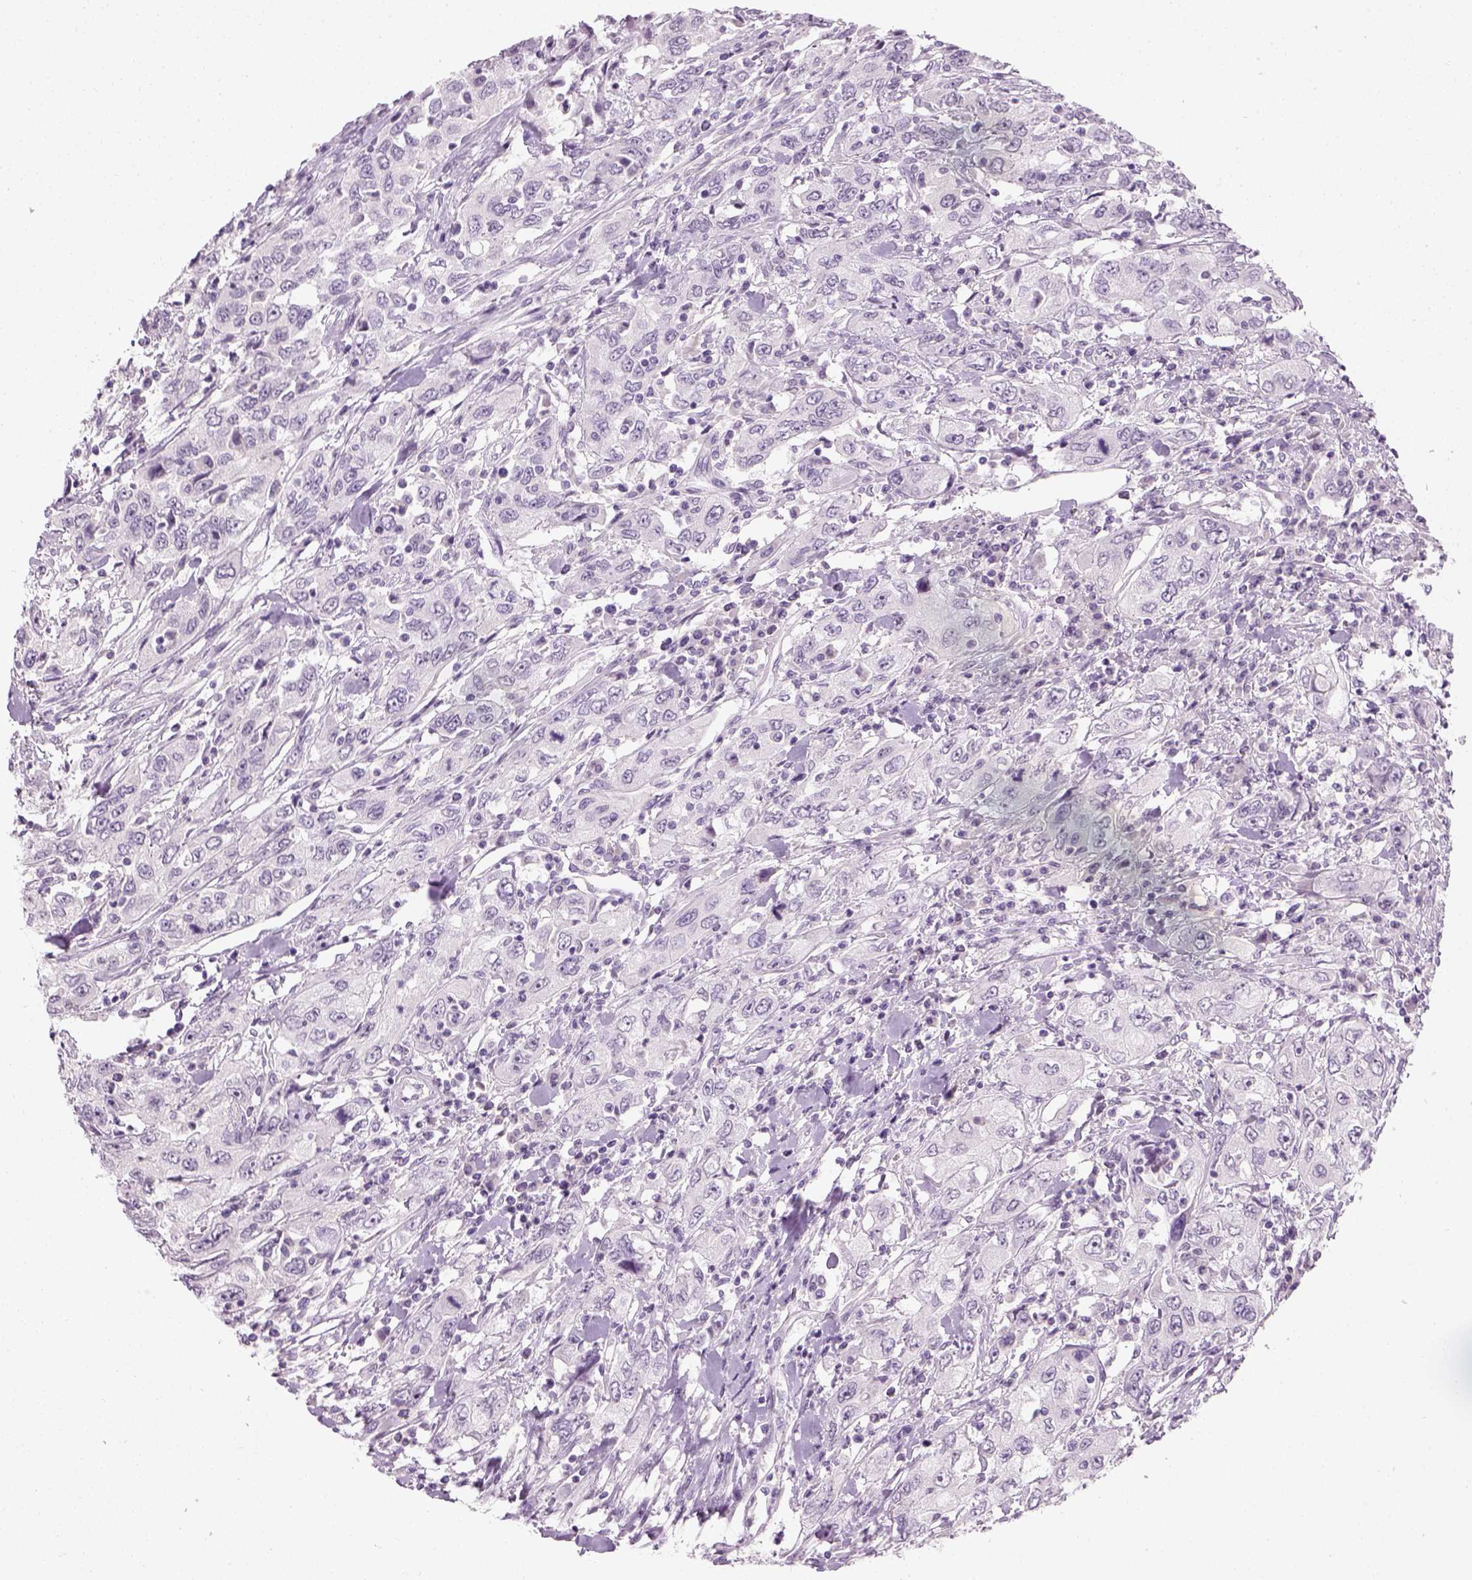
{"staining": {"intensity": "negative", "quantity": "none", "location": "none"}, "tissue": "urothelial cancer", "cell_type": "Tumor cells", "image_type": "cancer", "snomed": [{"axis": "morphology", "description": "Urothelial carcinoma, High grade"}, {"axis": "topography", "description": "Urinary bladder"}], "caption": "This photomicrograph is of urothelial carcinoma (high-grade) stained with immunohistochemistry (IHC) to label a protein in brown with the nuclei are counter-stained blue. There is no expression in tumor cells.", "gene": "TH", "patient": {"sex": "male", "age": 76}}